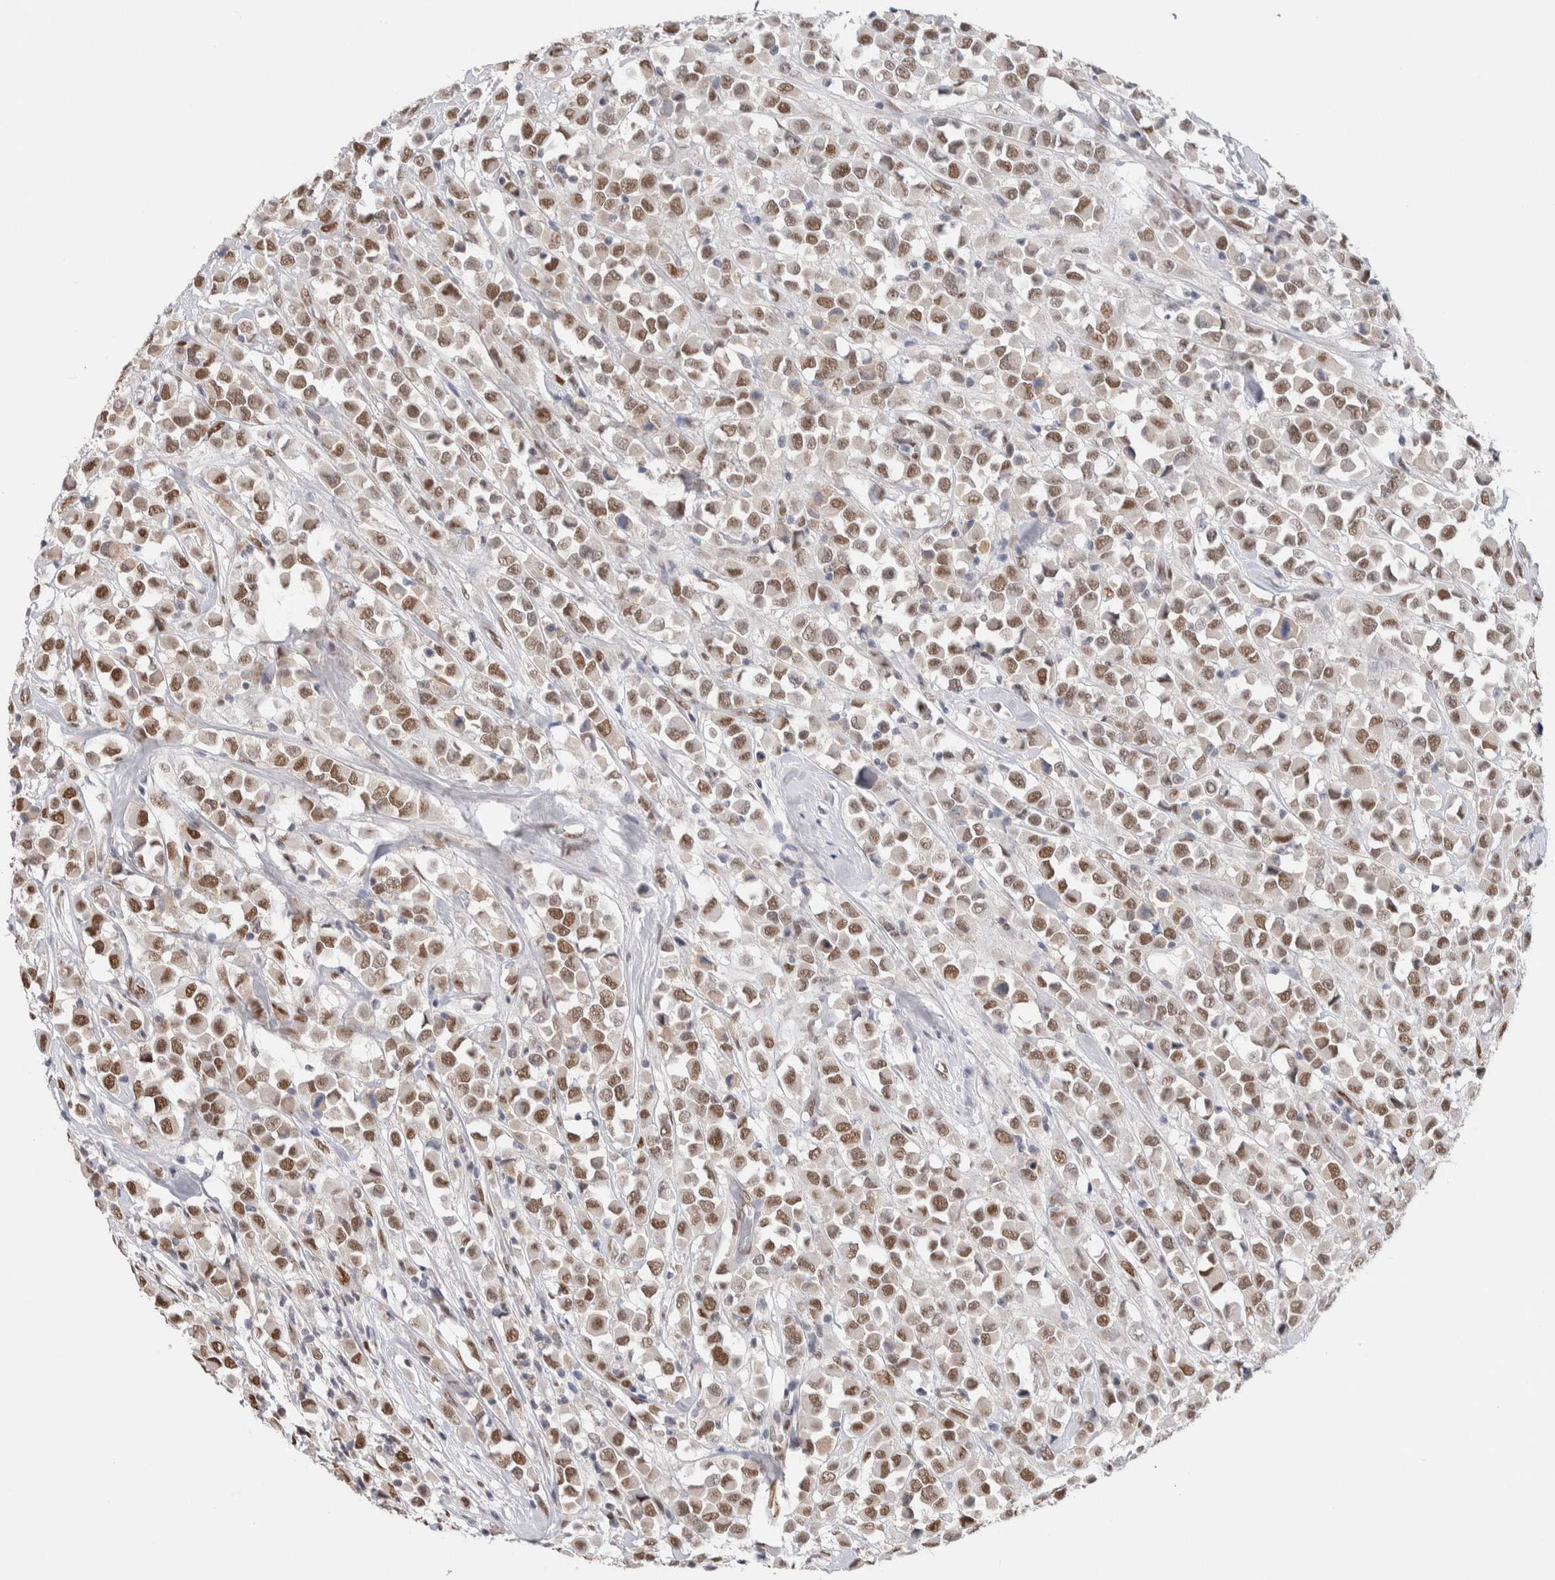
{"staining": {"intensity": "moderate", "quantity": ">75%", "location": "nuclear"}, "tissue": "breast cancer", "cell_type": "Tumor cells", "image_type": "cancer", "snomed": [{"axis": "morphology", "description": "Duct carcinoma"}, {"axis": "topography", "description": "Breast"}], "caption": "A high-resolution photomicrograph shows immunohistochemistry staining of breast intraductal carcinoma, which displays moderate nuclear staining in about >75% of tumor cells. Using DAB (3,3'-diaminobenzidine) (brown) and hematoxylin (blue) stains, captured at high magnification using brightfield microscopy.", "gene": "PRMT1", "patient": {"sex": "female", "age": 61}}